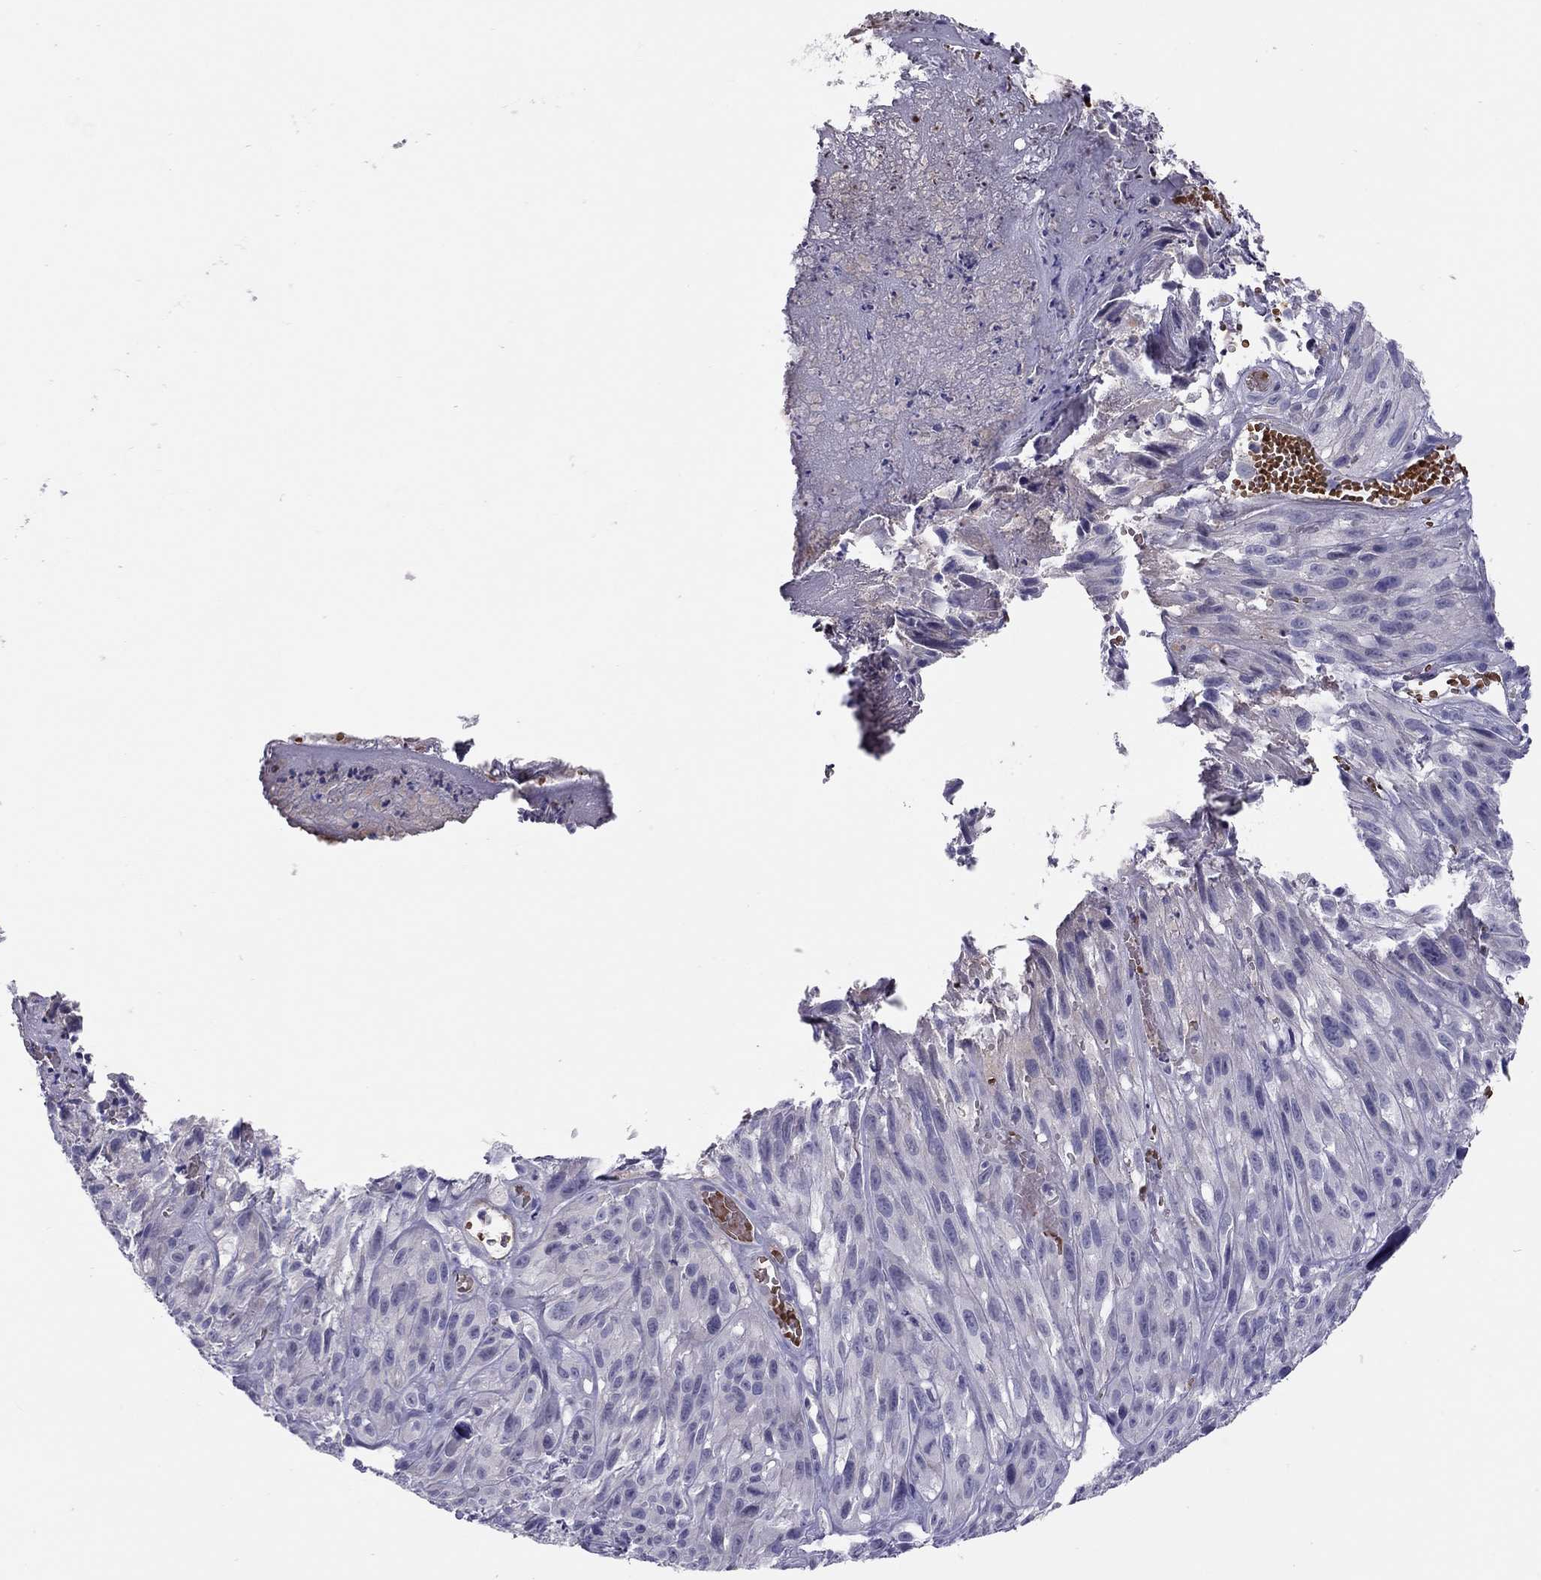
{"staining": {"intensity": "negative", "quantity": "none", "location": "none"}, "tissue": "melanoma", "cell_type": "Tumor cells", "image_type": "cancer", "snomed": [{"axis": "morphology", "description": "Malignant melanoma, NOS"}, {"axis": "topography", "description": "Skin"}], "caption": "IHC micrograph of human malignant melanoma stained for a protein (brown), which reveals no staining in tumor cells.", "gene": "FRMD1", "patient": {"sex": "male", "age": 51}}